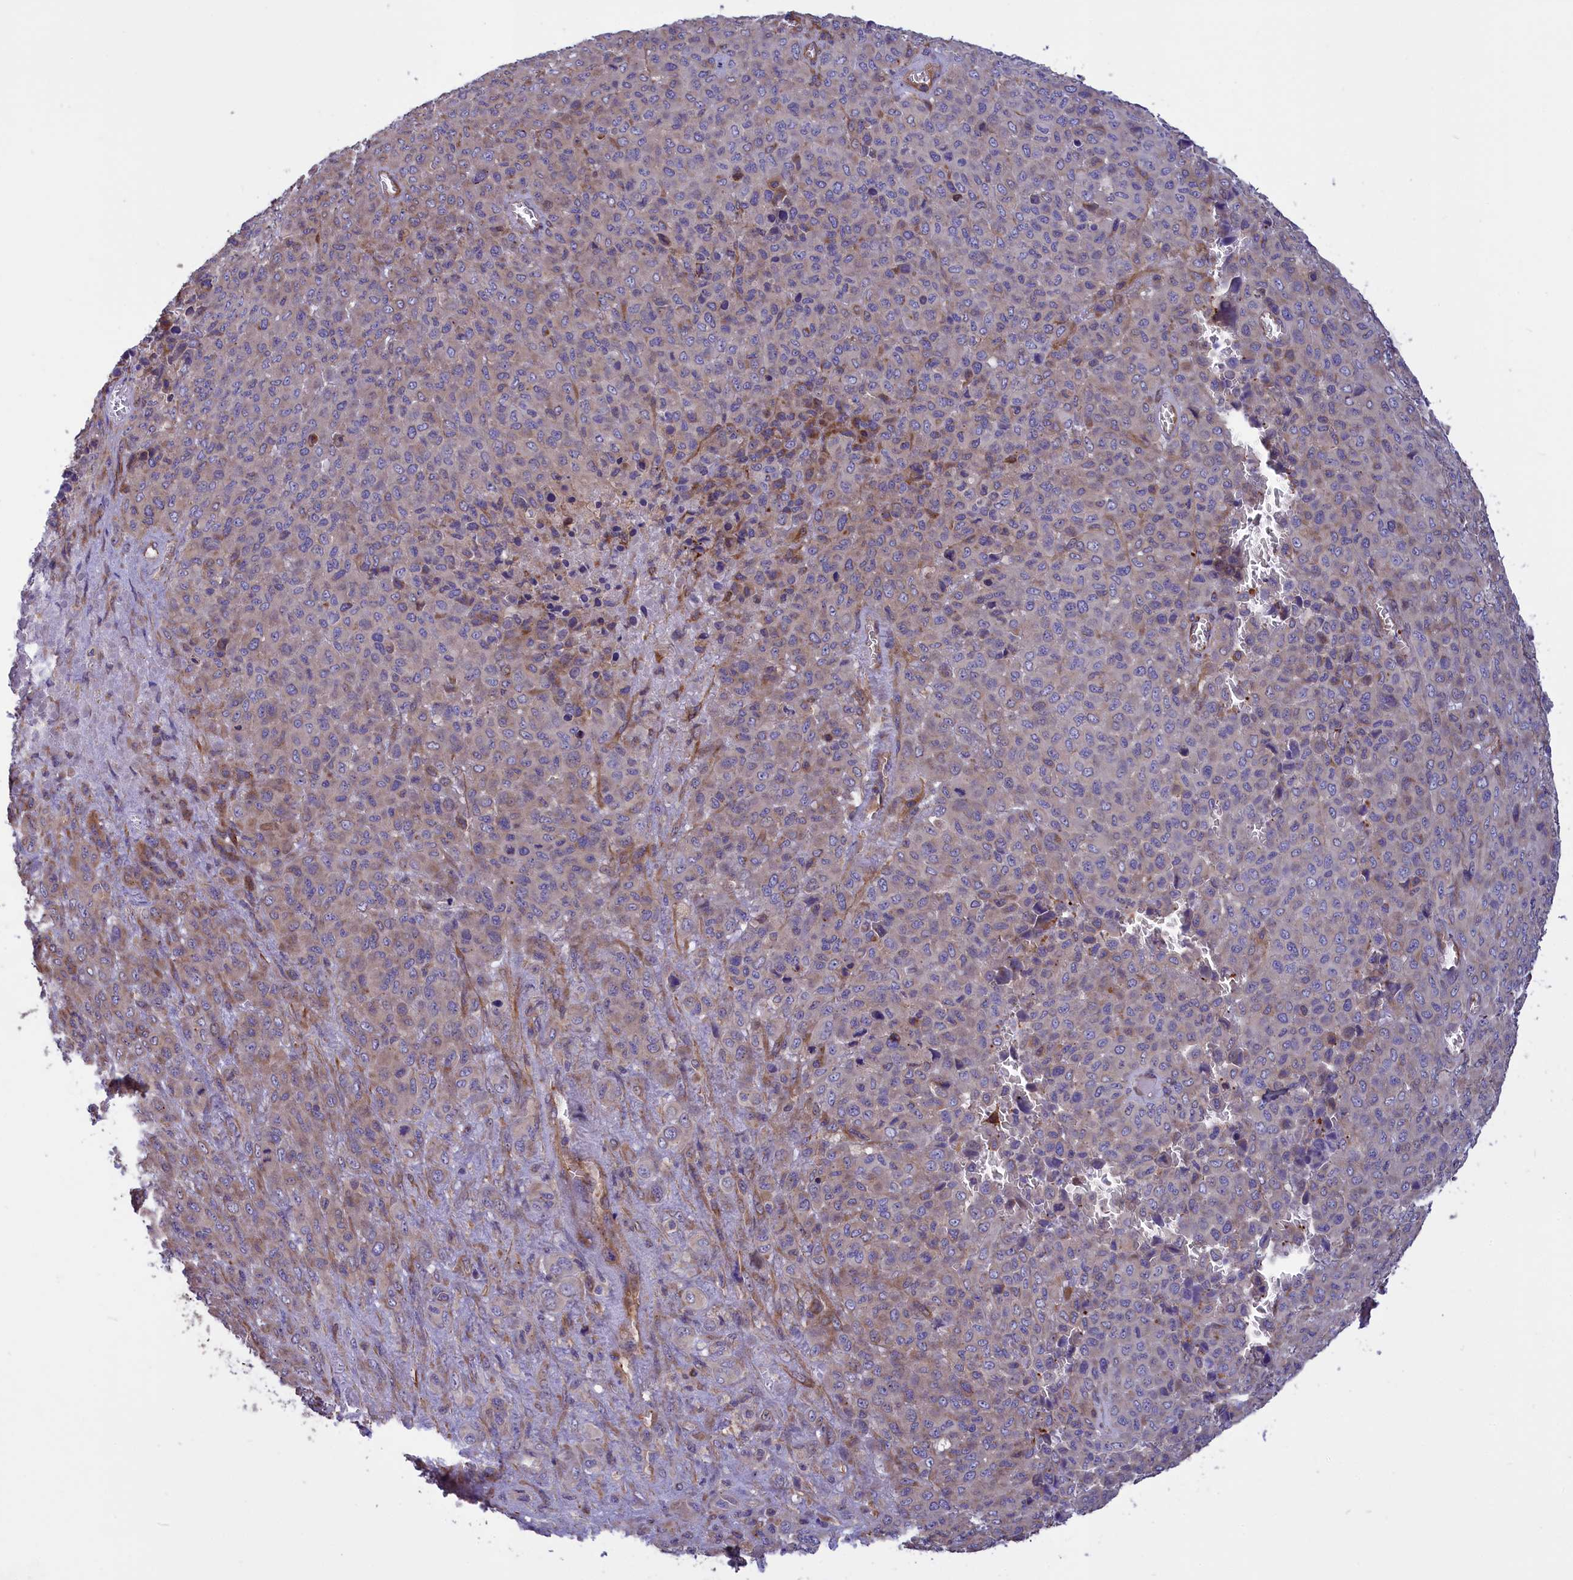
{"staining": {"intensity": "weak", "quantity": "25%-75%", "location": "cytoplasmic/membranous"}, "tissue": "melanoma", "cell_type": "Tumor cells", "image_type": "cancer", "snomed": [{"axis": "morphology", "description": "Malignant melanoma, Metastatic site"}, {"axis": "topography", "description": "Skin"}], "caption": "DAB immunohistochemical staining of malignant melanoma (metastatic site) reveals weak cytoplasmic/membranous protein staining in about 25%-75% of tumor cells.", "gene": "AMDHD2", "patient": {"sex": "female", "age": 81}}